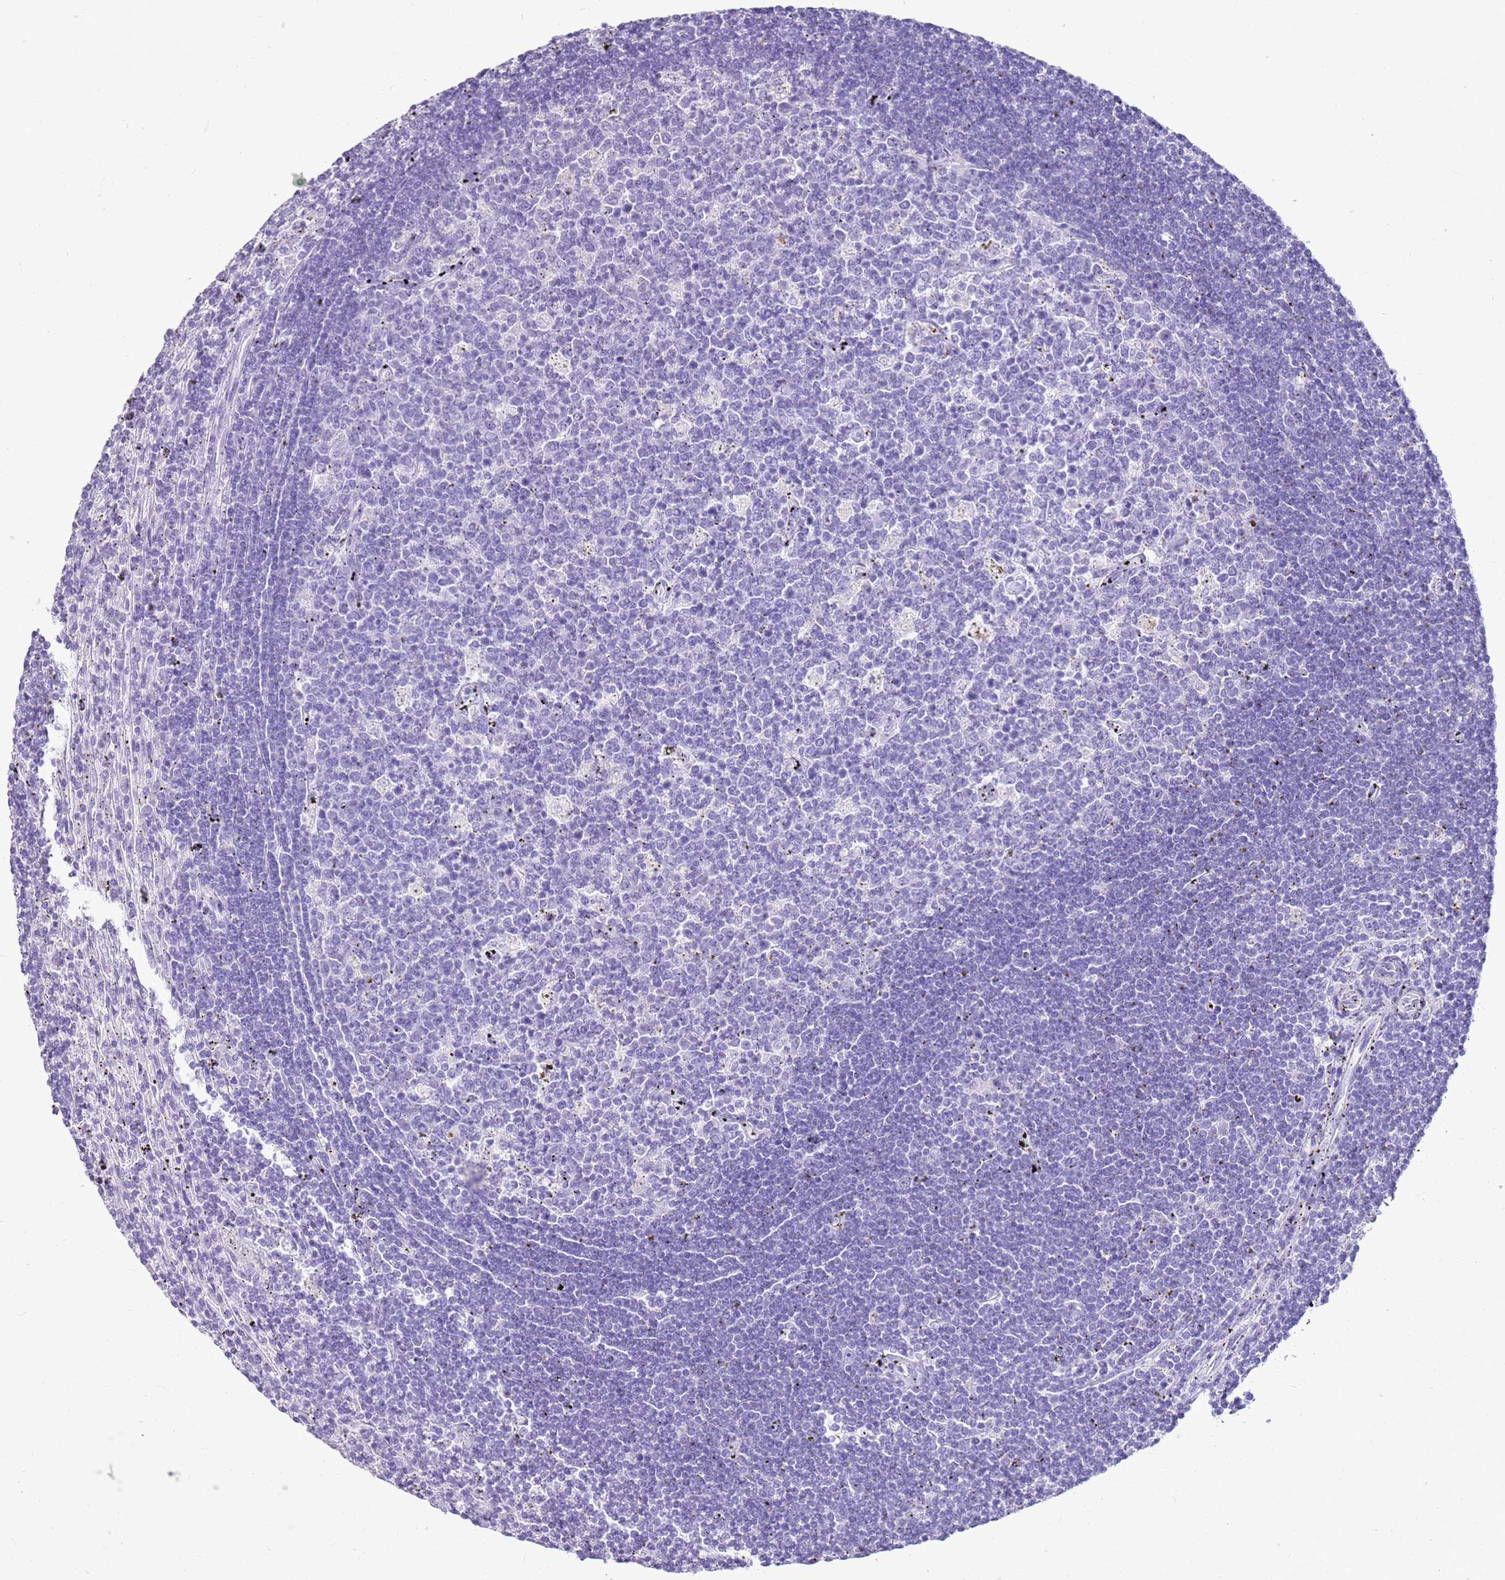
{"staining": {"intensity": "negative", "quantity": "none", "location": "none"}, "tissue": "lymphoma", "cell_type": "Tumor cells", "image_type": "cancer", "snomed": [{"axis": "morphology", "description": "Malignant lymphoma, non-Hodgkin's type, Low grade"}, {"axis": "topography", "description": "Spleen"}], "caption": "High power microscopy image of an IHC image of malignant lymphoma, non-Hodgkin's type (low-grade), revealing no significant staining in tumor cells.", "gene": "CA8", "patient": {"sex": "male", "age": 76}}